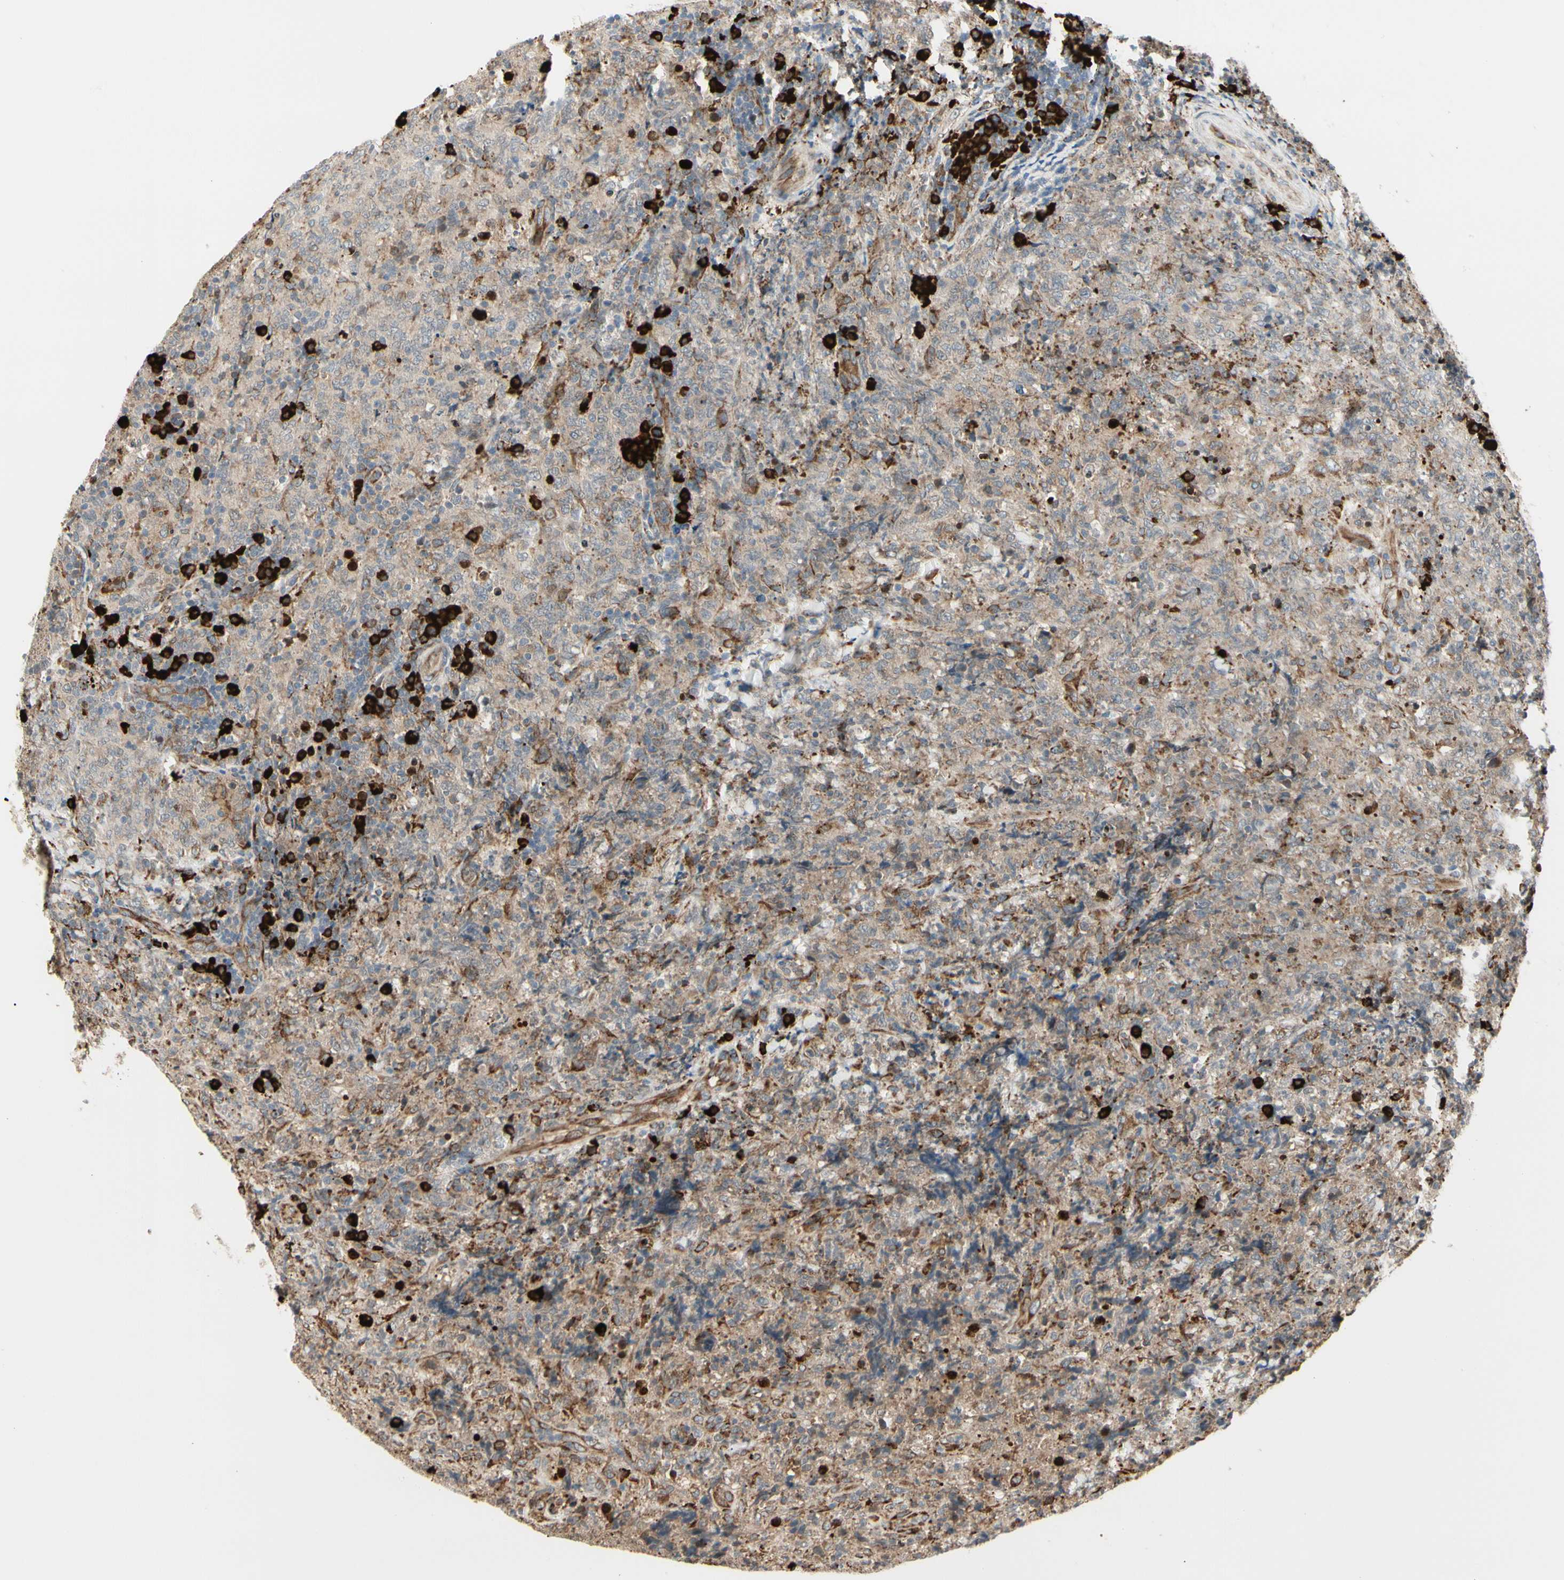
{"staining": {"intensity": "weak", "quantity": ">75%", "location": "cytoplasmic/membranous"}, "tissue": "lymphoma", "cell_type": "Tumor cells", "image_type": "cancer", "snomed": [{"axis": "morphology", "description": "Malignant lymphoma, non-Hodgkin's type, High grade"}, {"axis": "topography", "description": "Tonsil"}], "caption": "Protein staining exhibits weak cytoplasmic/membranous staining in about >75% of tumor cells in high-grade malignant lymphoma, non-Hodgkin's type. (Brightfield microscopy of DAB IHC at high magnification).", "gene": "HSP90B1", "patient": {"sex": "female", "age": 36}}